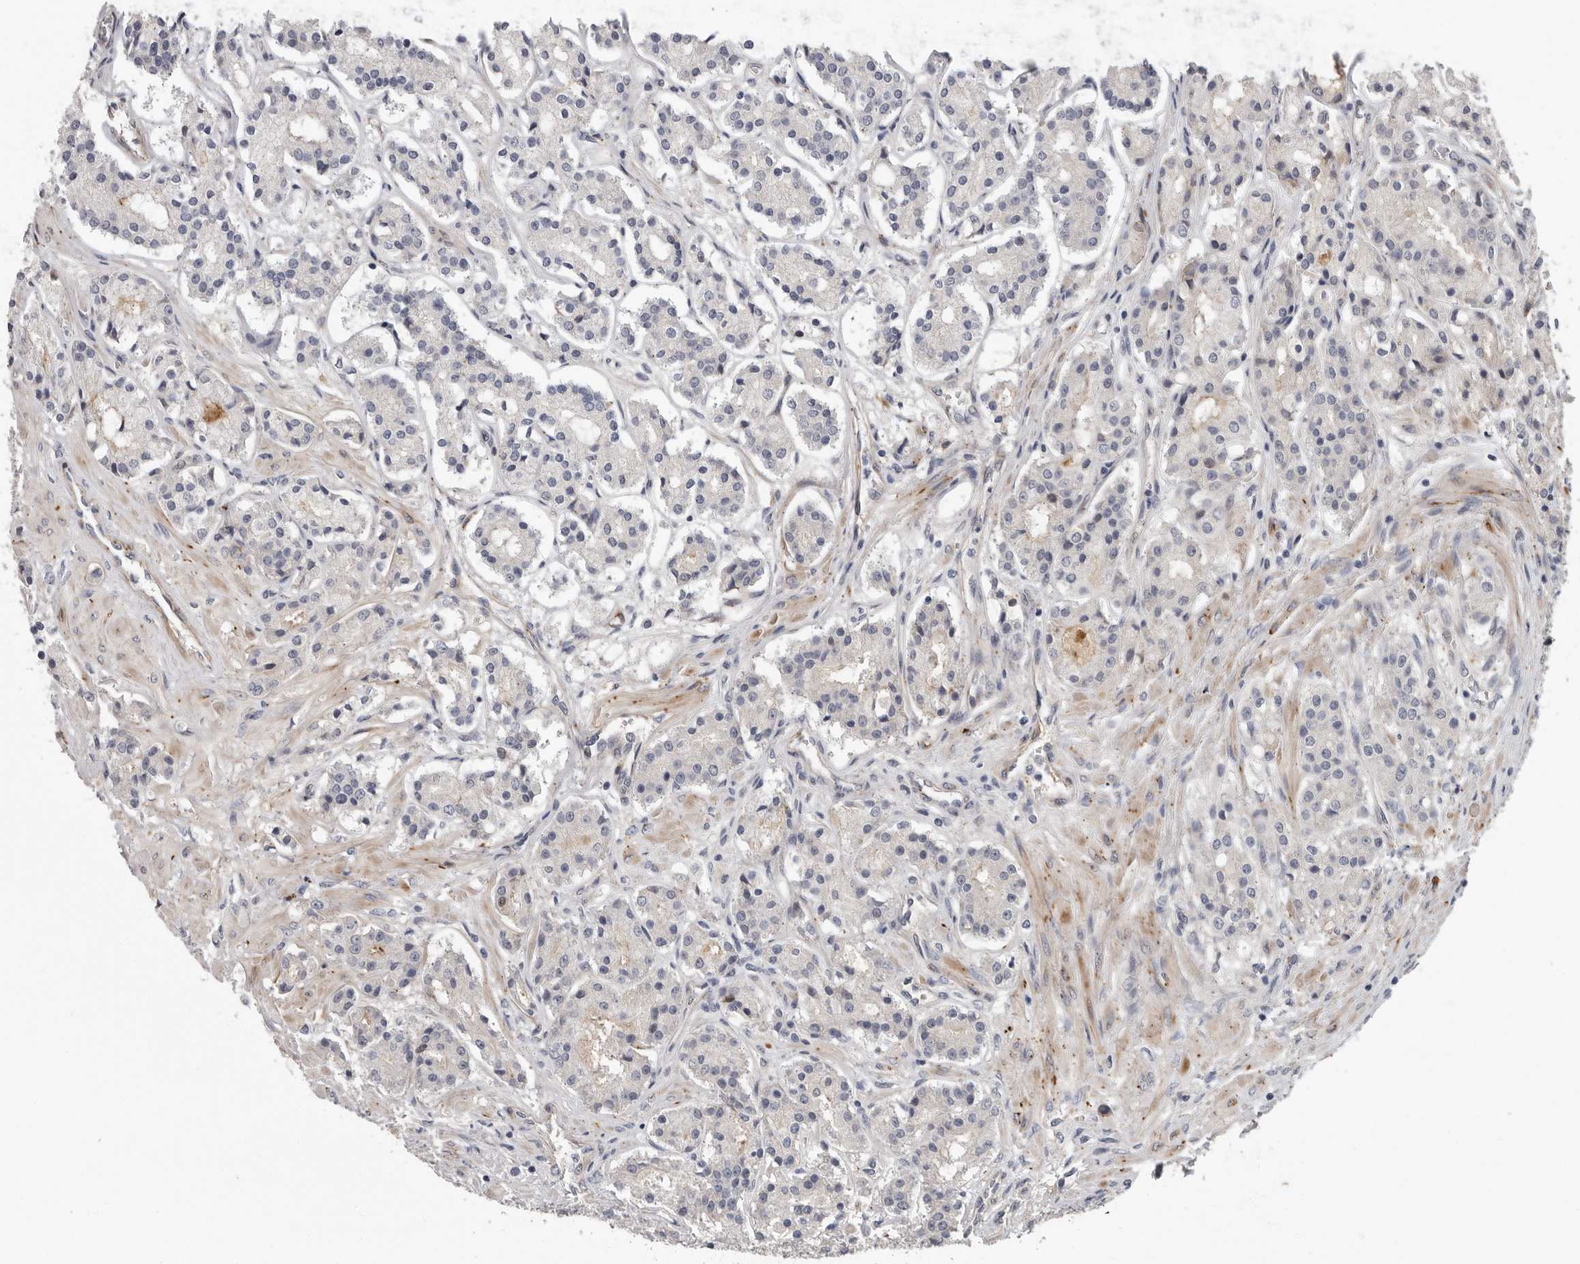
{"staining": {"intensity": "negative", "quantity": "none", "location": "none"}, "tissue": "prostate cancer", "cell_type": "Tumor cells", "image_type": "cancer", "snomed": [{"axis": "morphology", "description": "Adenocarcinoma, High grade"}, {"axis": "topography", "description": "Prostate"}], "caption": "High-grade adenocarcinoma (prostate) stained for a protein using immunohistochemistry (IHC) shows no expression tumor cells.", "gene": "ATXN3L", "patient": {"sex": "male", "age": 60}}